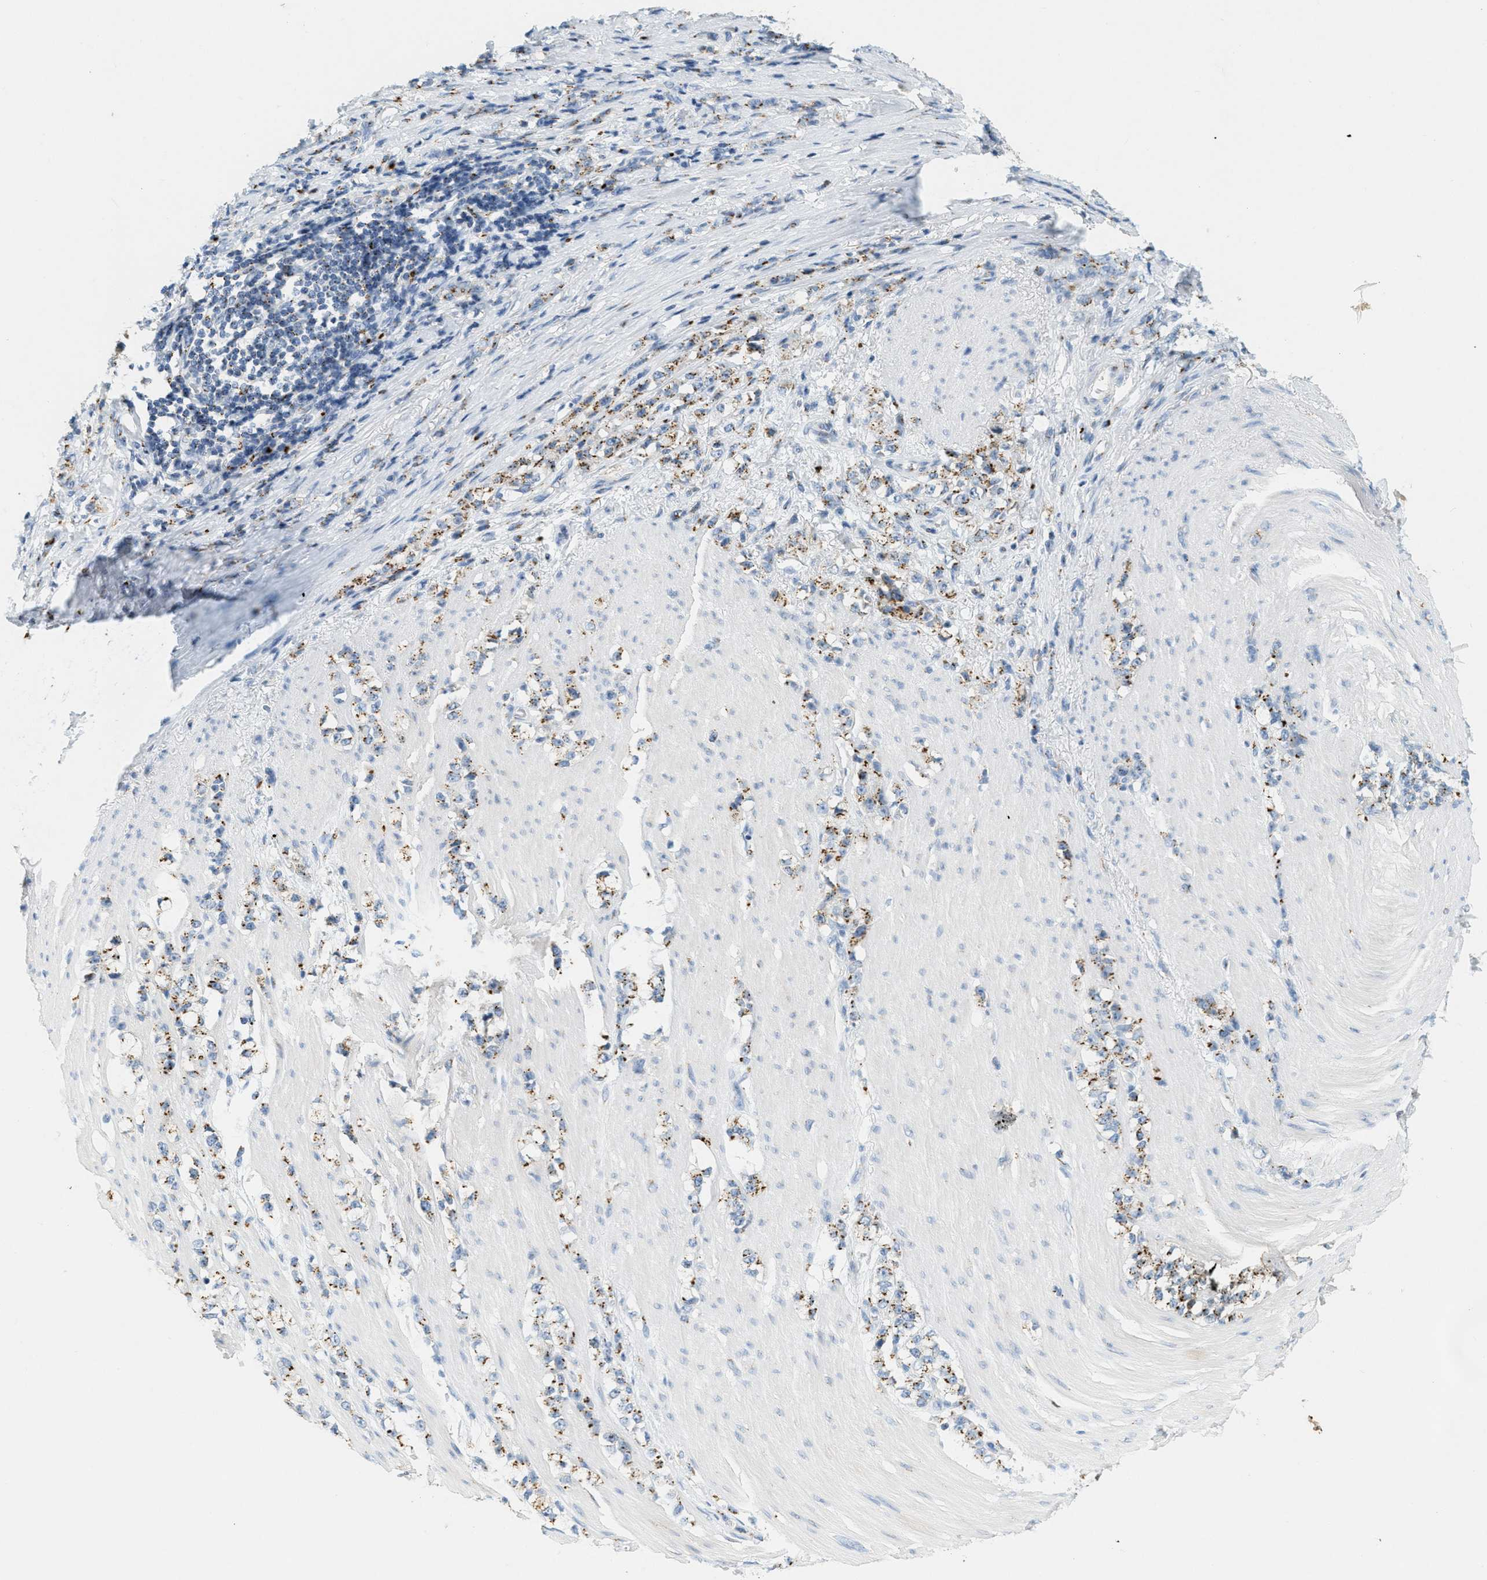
{"staining": {"intensity": "moderate", "quantity": "25%-75%", "location": "cytoplasmic/membranous"}, "tissue": "stomach cancer", "cell_type": "Tumor cells", "image_type": "cancer", "snomed": [{"axis": "morphology", "description": "Adenocarcinoma, NOS"}, {"axis": "topography", "description": "Stomach, lower"}], "caption": "Stomach adenocarcinoma was stained to show a protein in brown. There is medium levels of moderate cytoplasmic/membranous expression in approximately 25%-75% of tumor cells.", "gene": "ENTPD4", "patient": {"sex": "male", "age": 88}}